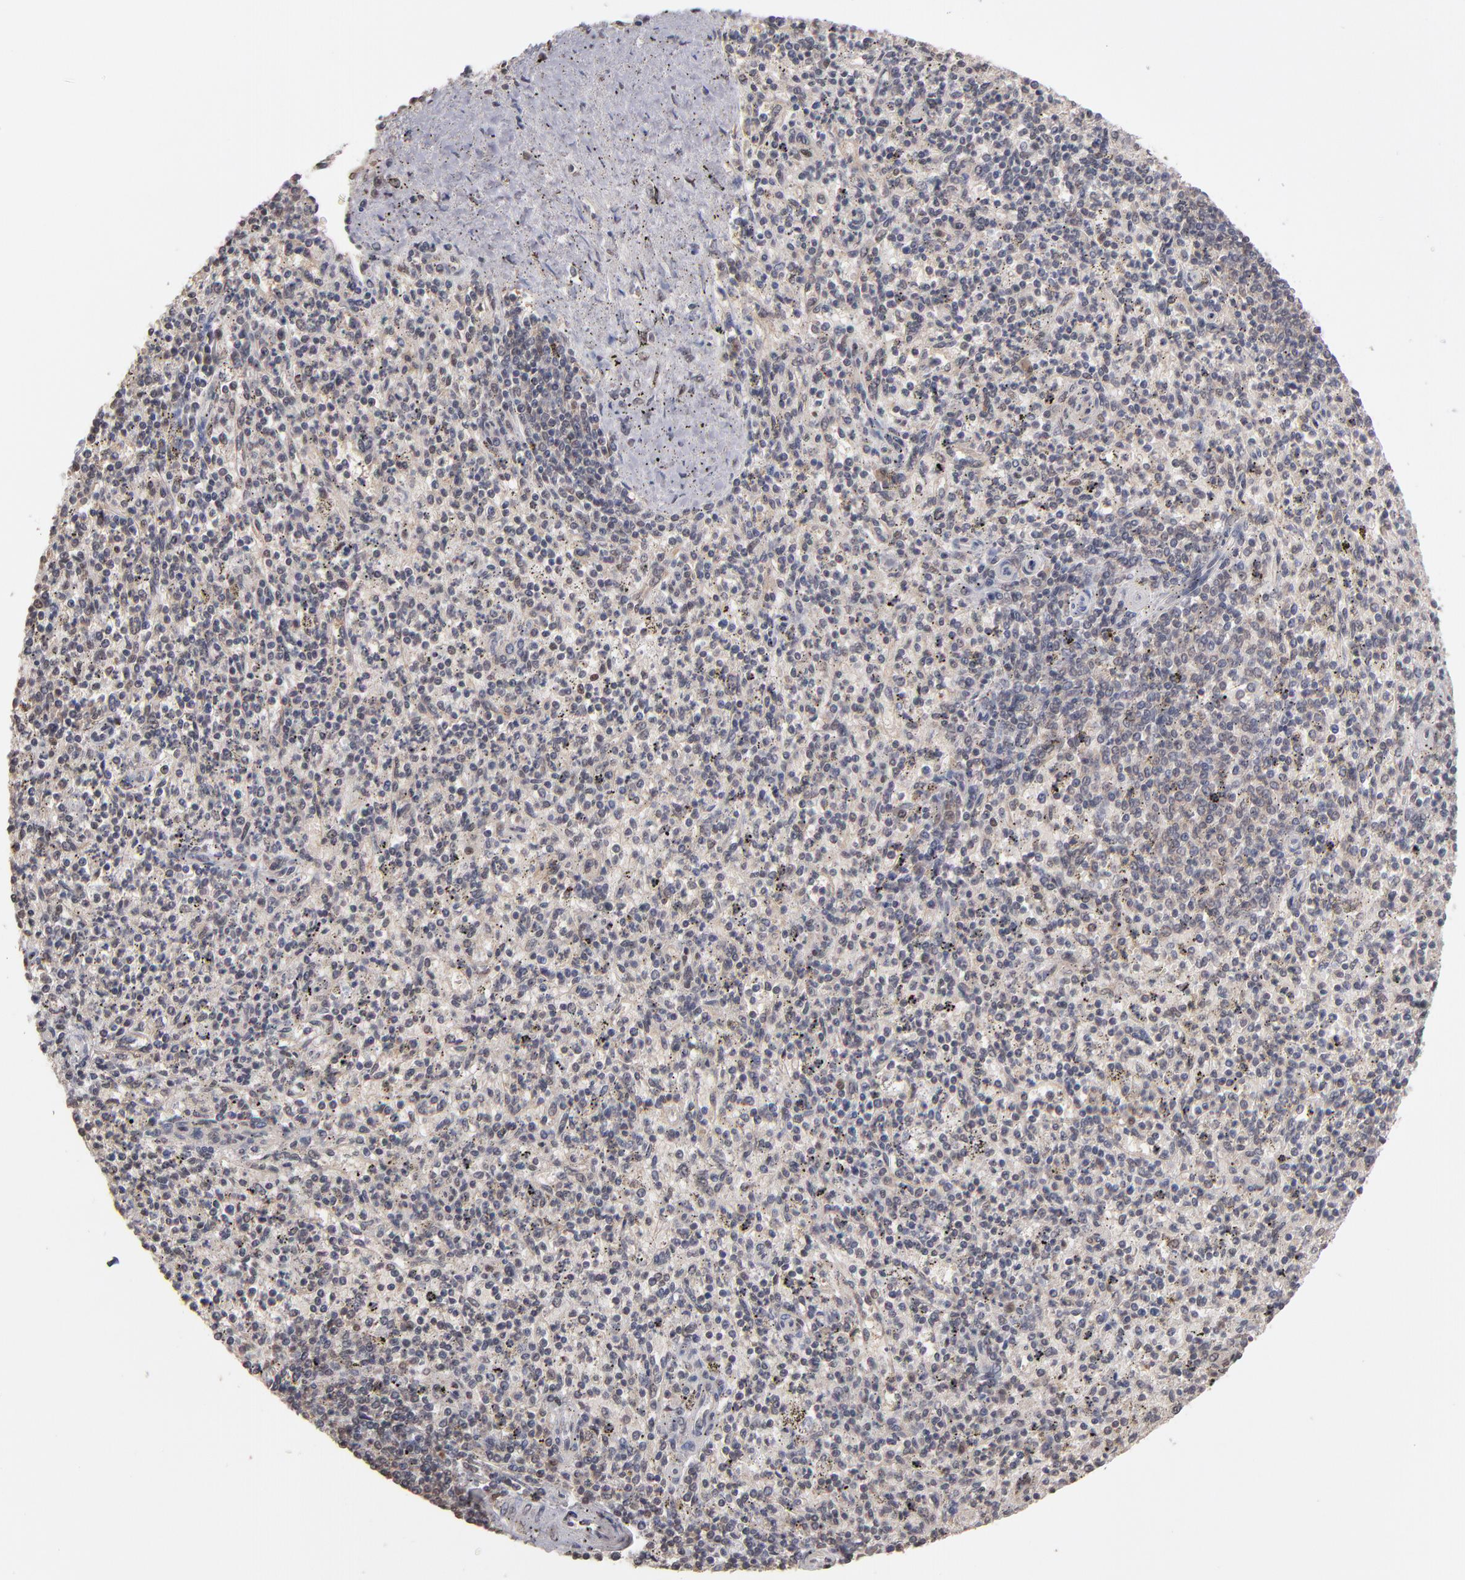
{"staining": {"intensity": "negative", "quantity": "none", "location": "none"}, "tissue": "spleen", "cell_type": "Cells in red pulp", "image_type": "normal", "snomed": [{"axis": "morphology", "description": "Normal tissue, NOS"}, {"axis": "topography", "description": "Spleen"}], "caption": "The photomicrograph shows no significant positivity in cells in red pulp of spleen.", "gene": "PSMD10", "patient": {"sex": "male", "age": 72}}